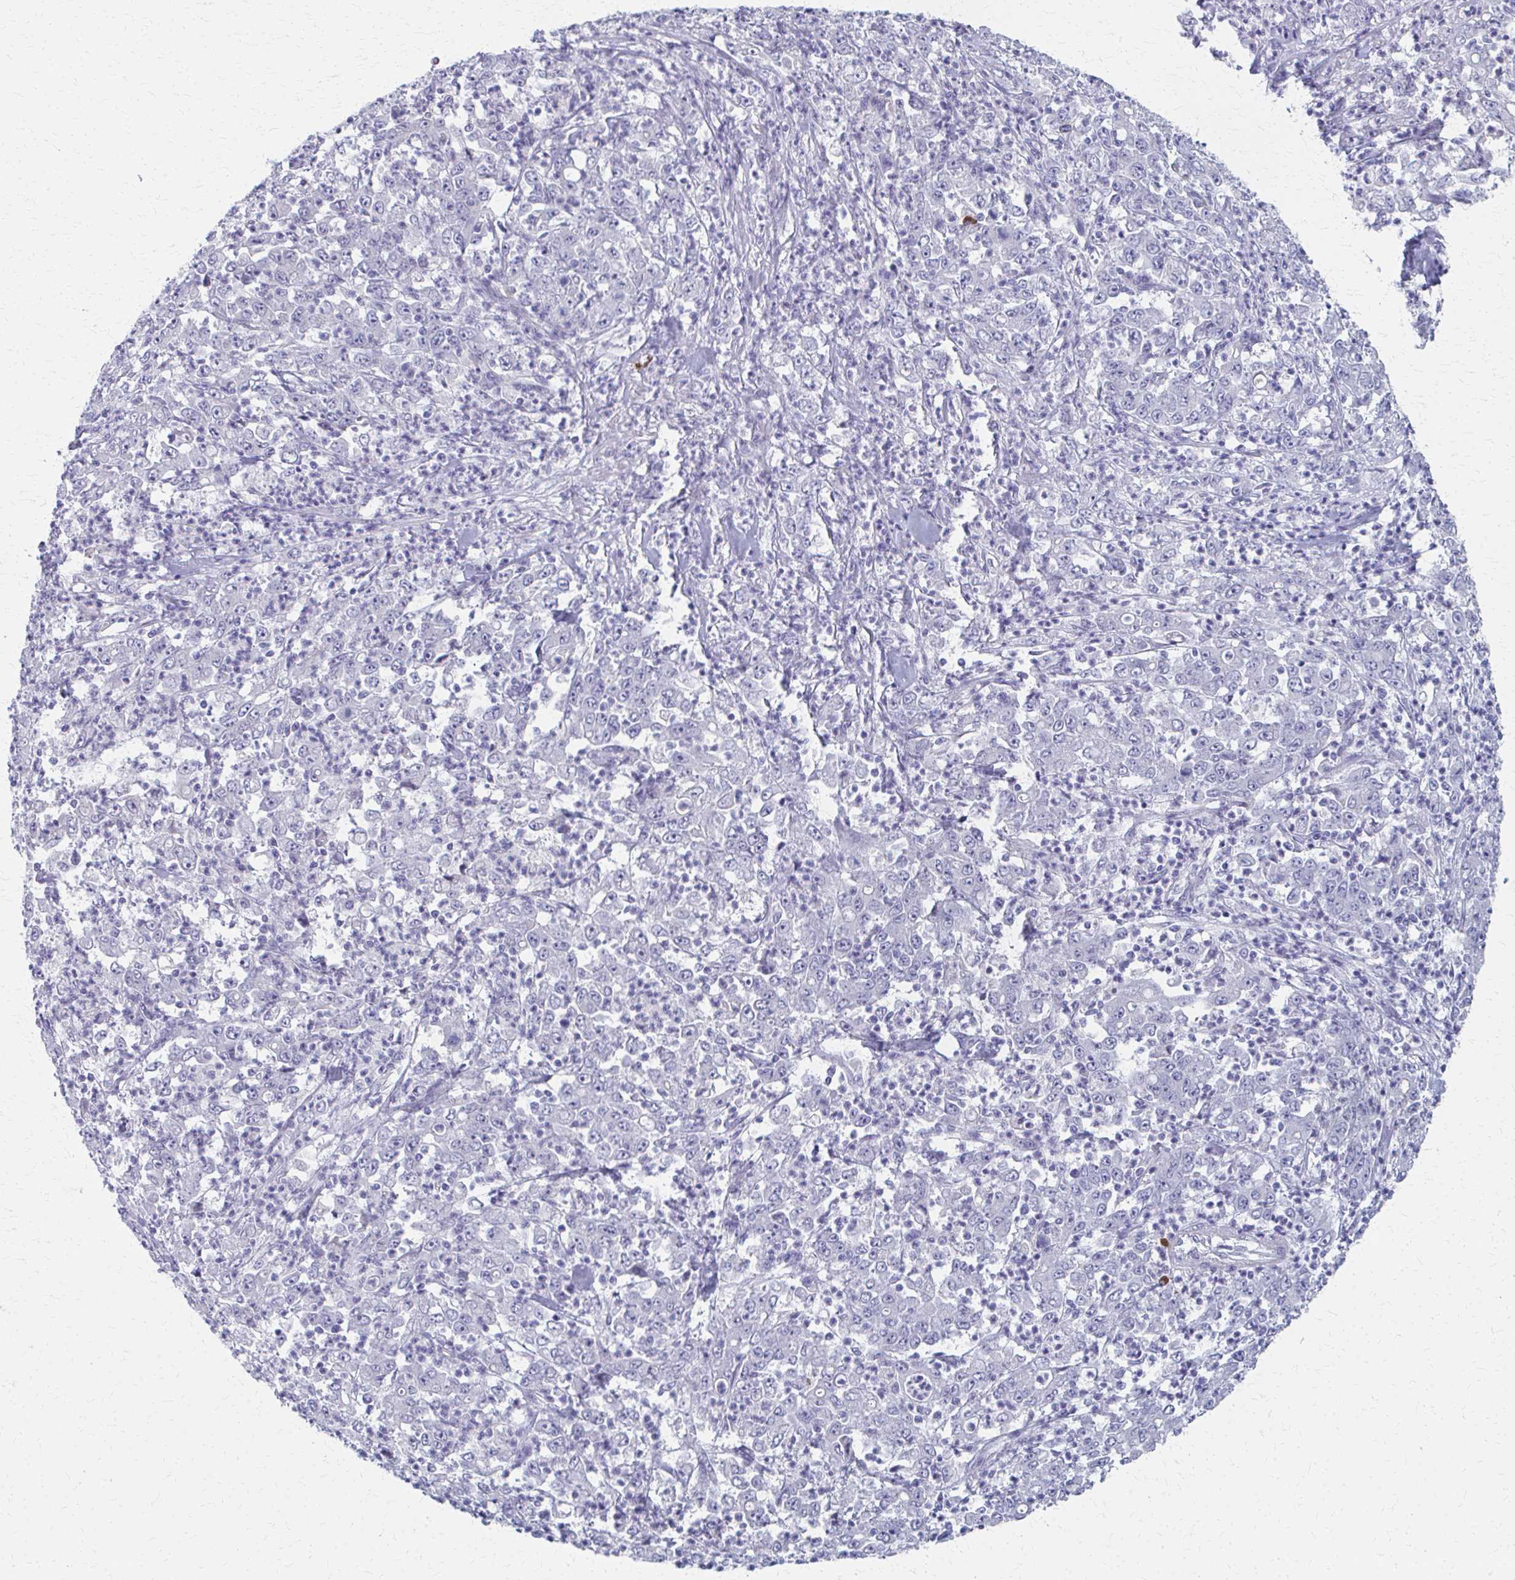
{"staining": {"intensity": "negative", "quantity": "none", "location": "none"}, "tissue": "stomach cancer", "cell_type": "Tumor cells", "image_type": "cancer", "snomed": [{"axis": "morphology", "description": "Adenocarcinoma, NOS"}, {"axis": "topography", "description": "Stomach, lower"}], "caption": "Adenocarcinoma (stomach) was stained to show a protein in brown. There is no significant staining in tumor cells.", "gene": "MS4A2", "patient": {"sex": "female", "age": 71}}